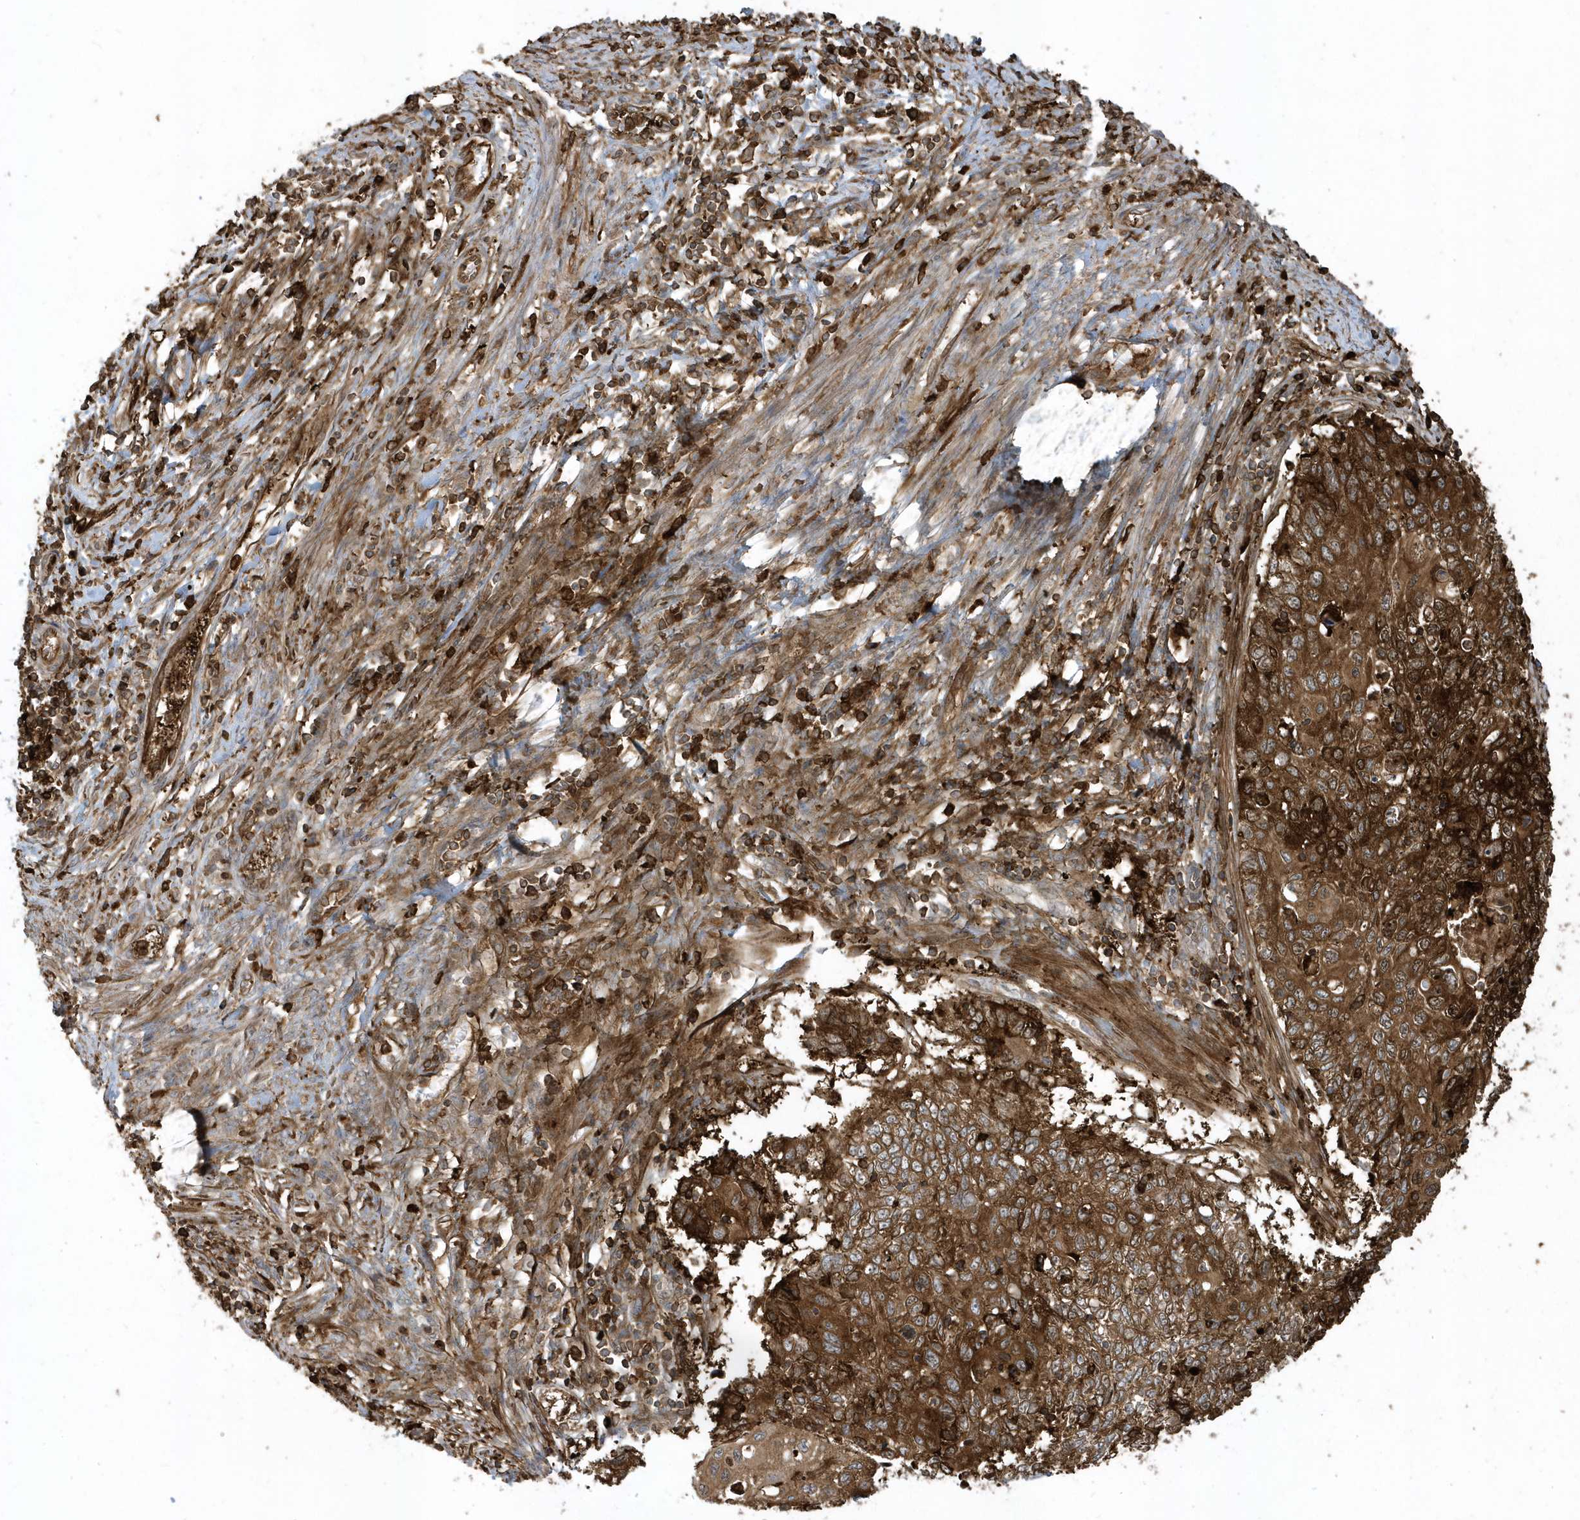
{"staining": {"intensity": "strong", "quantity": ">75%", "location": "cytoplasmic/membranous"}, "tissue": "cervical cancer", "cell_type": "Tumor cells", "image_type": "cancer", "snomed": [{"axis": "morphology", "description": "Squamous cell carcinoma, NOS"}, {"axis": "topography", "description": "Cervix"}], "caption": "Brown immunohistochemical staining in human cervical cancer (squamous cell carcinoma) exhibits strong cytoplasmic/membranous positivity in about >75% of tumor cells.", "gene": "CLCN6", "patient": {"sex": "female", "age": 70}}